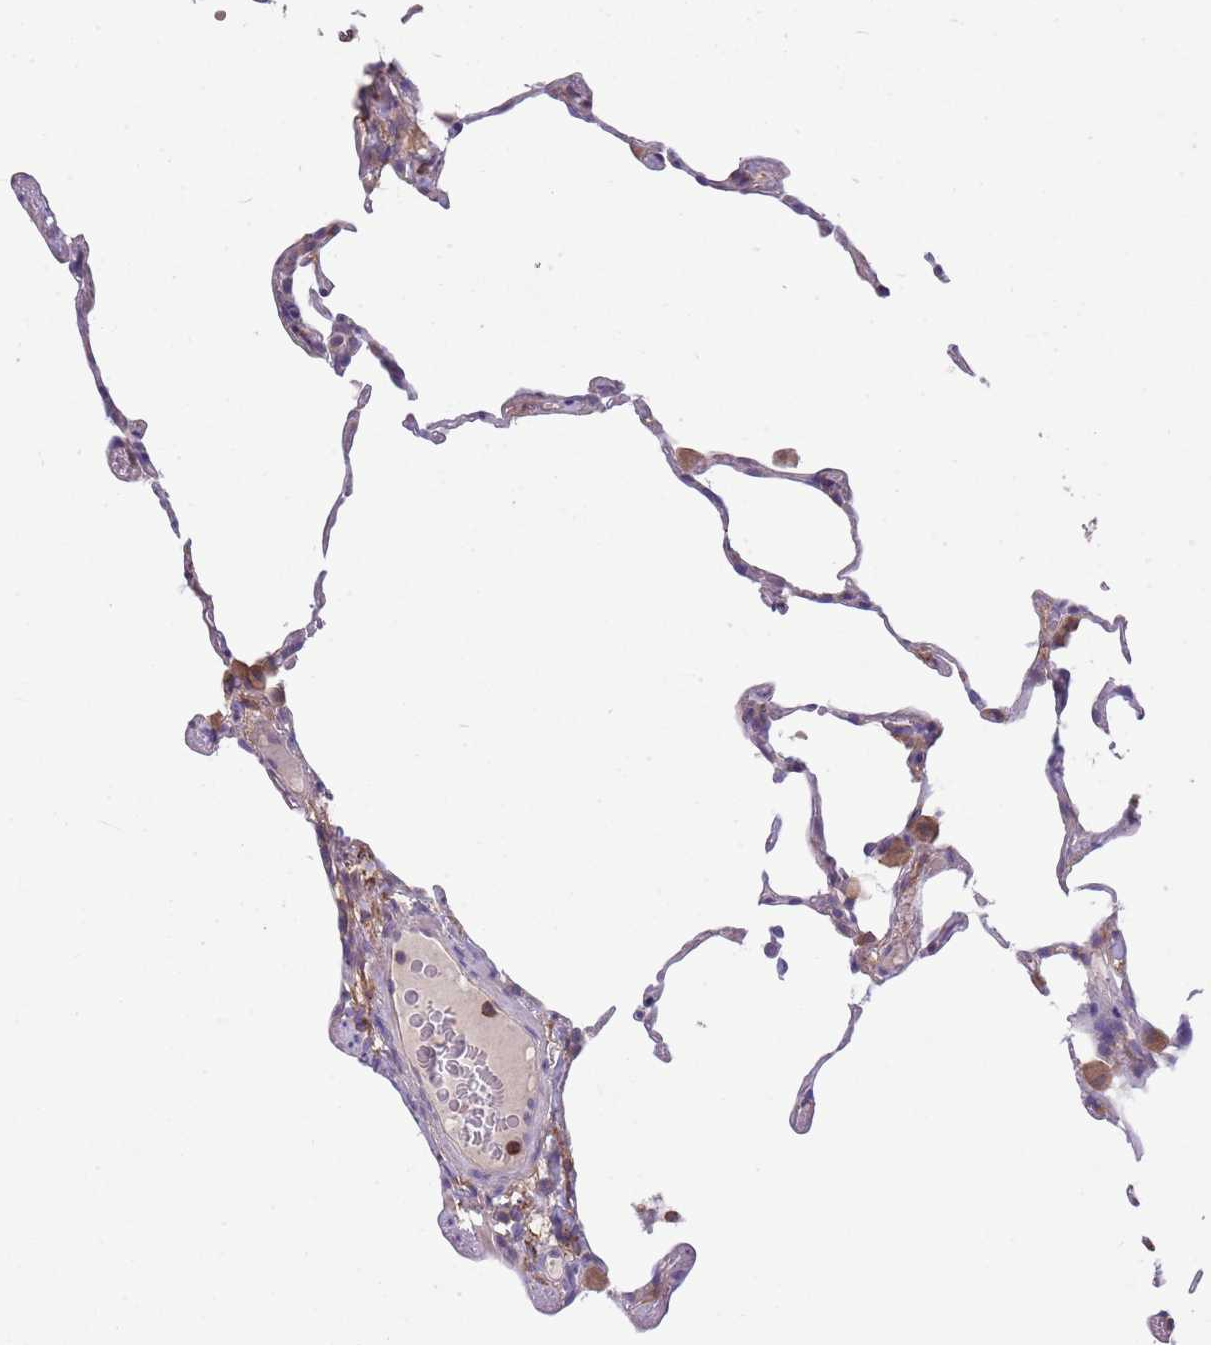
{"staining": {"intensity": "negative", "quantity": "none", "location": "none"}, "tissue": "lung", "cell_type": "Alveolar cells", "image_type": "normal", "snomed": [{"axis": "morphology", "description": "Normal tissue, NOS"}, {"axis": "topography", "description": "Lung"}], "caption": "Immunohistochemistry of unremarkable human lung displays no staining in alveolar cells. Nuclei are stained in blue.", "gene": "DDT", "patient": {"sex": "female", "age": 57}}